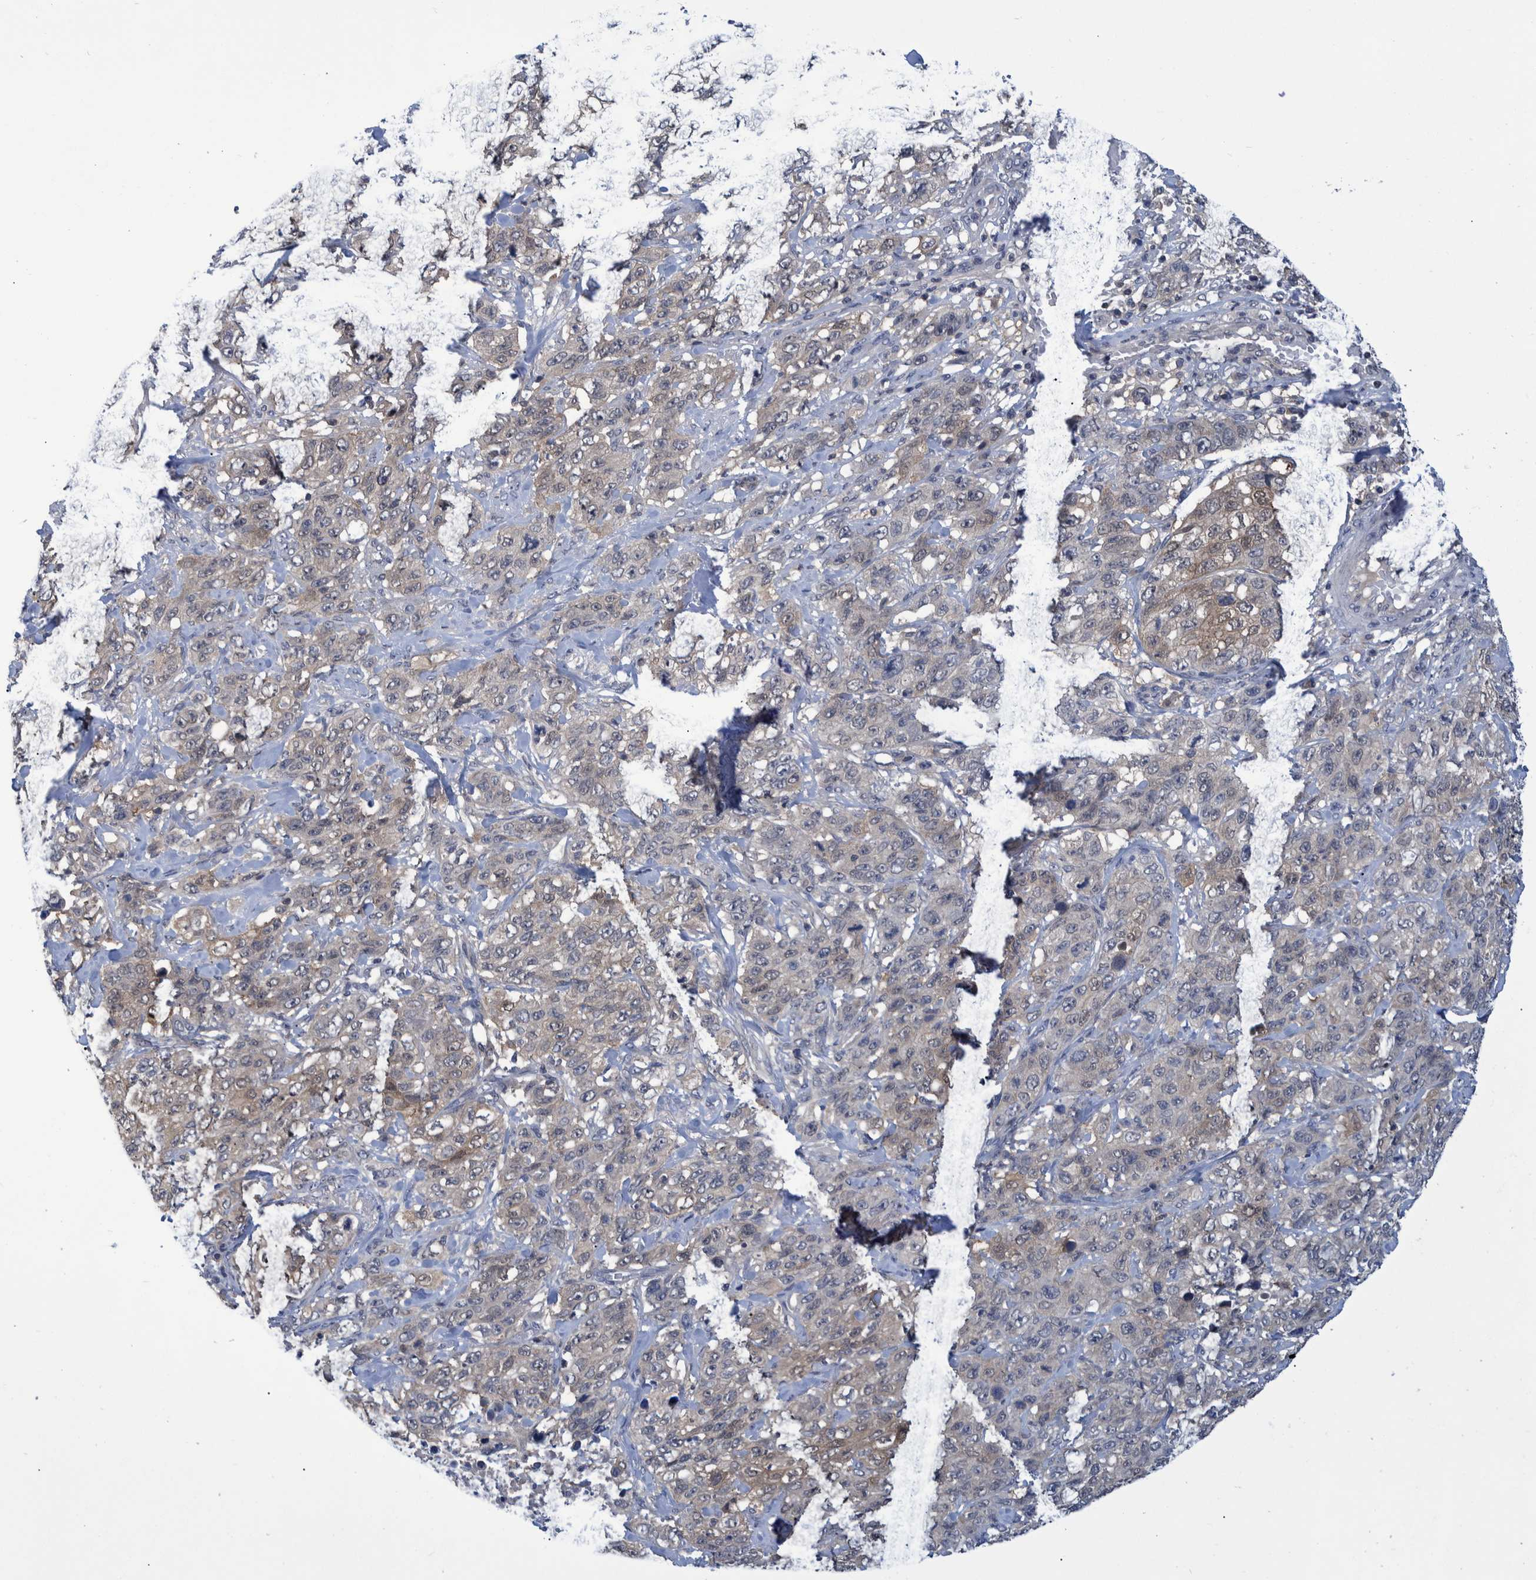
{"staining": {"intensity": "weak", "quantity": "<25%", "location": "cytoplasmic/membranous"}, "tissue": "stomach cancer", "cell_type": "Tumor cells", "image_type": "cancer", "snomed": [{"axis": "morphology", "description": "Adenocarcinoma, NOS"}, {"axis": "topography", "description": "Stomach"}], "caption": "An IHC photomicrograph of stomach cancer (adenocarcinoma) is shown. There is no staining in tumor cells of stomach cancer (adenocarcinoma). The staining is performed using DAB brown chromogen with nuclei counter-stained in using hematoxylin.", "gene": "PCYT2", "patient": {"sex": "male", "age": 48}}